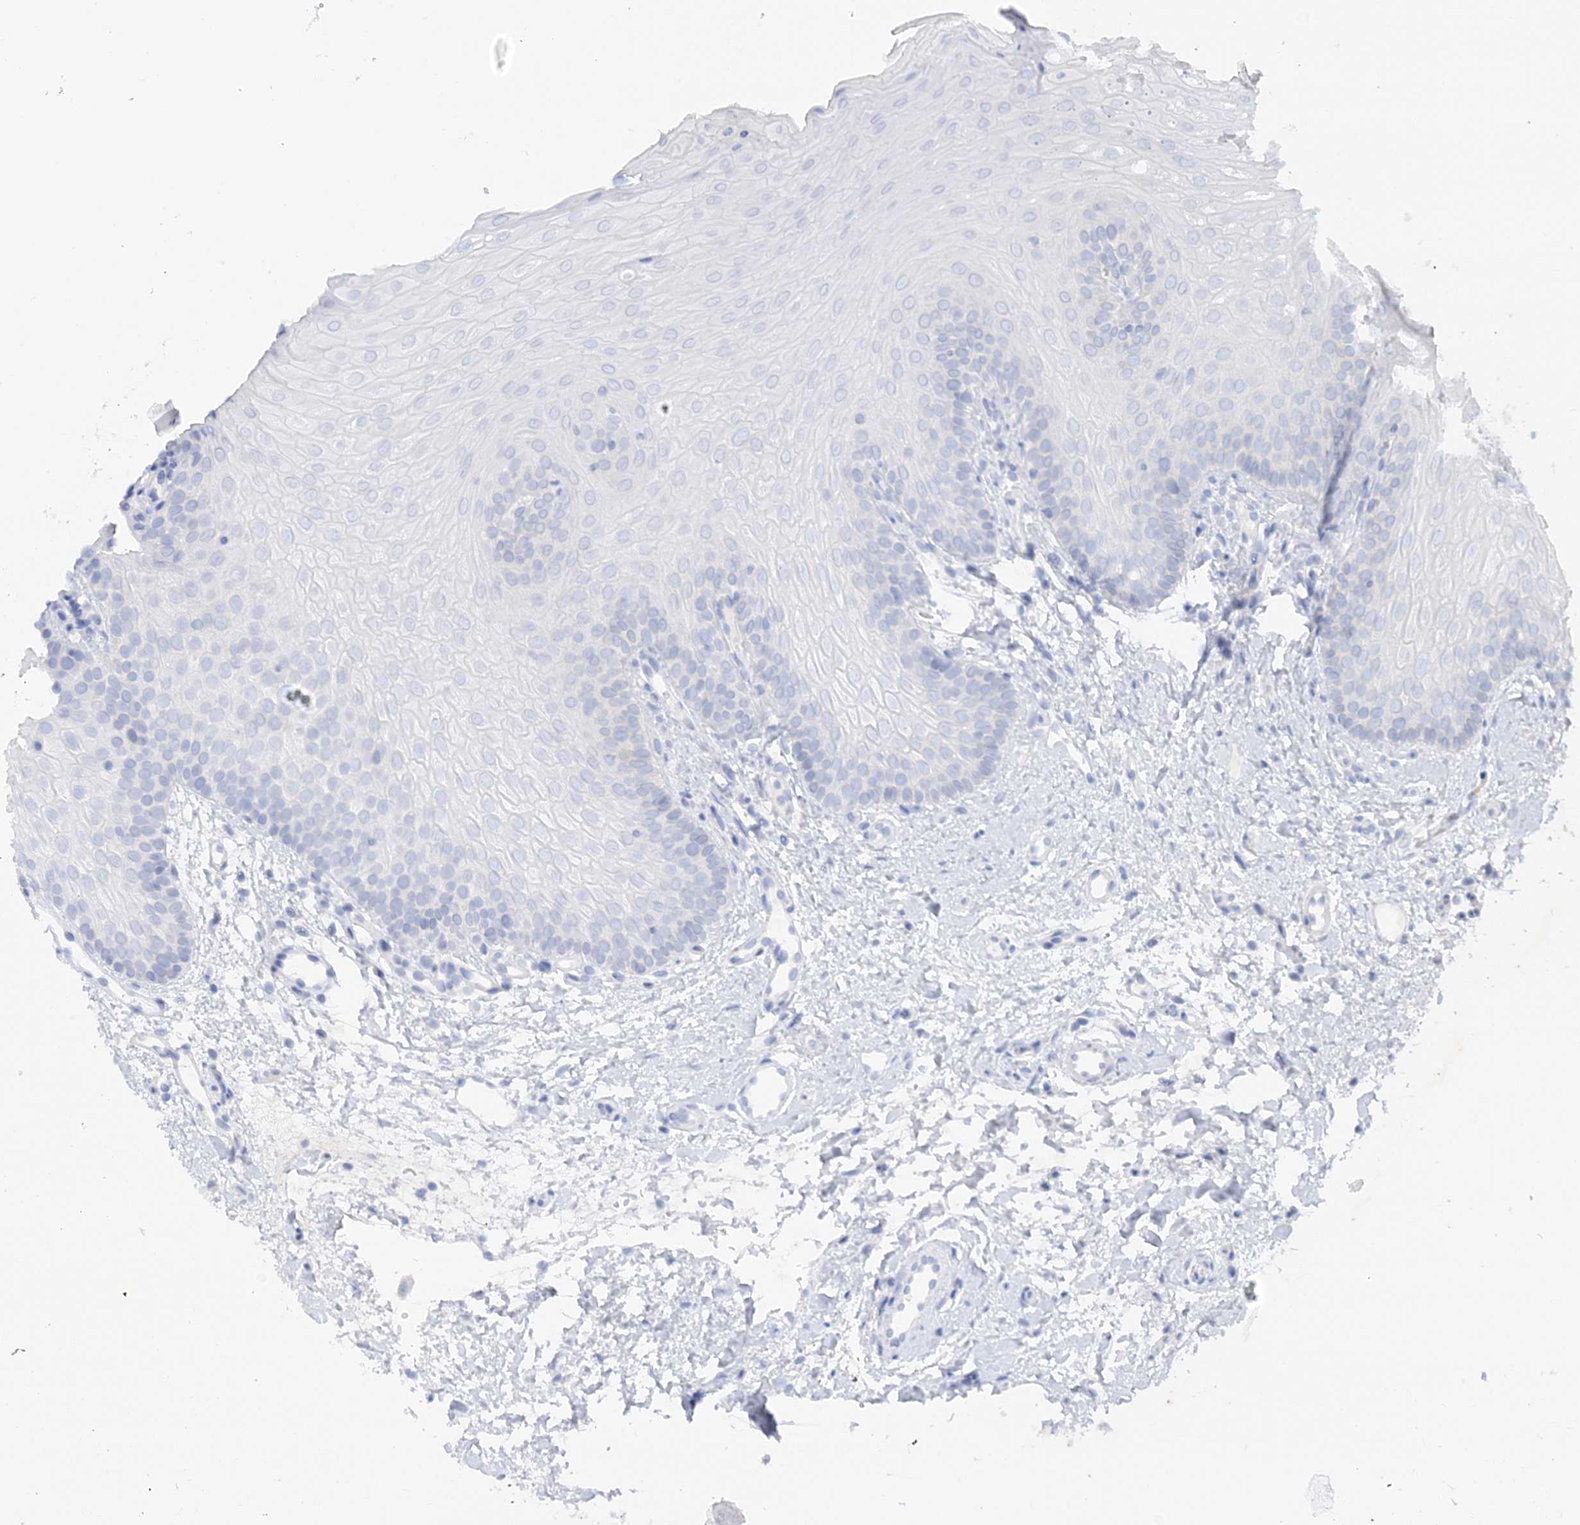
{"staining": {"intensity": "negative", "quantity": "none", "location": "none"}, "tissue": "oral mucosa", "cell_type": "Squamous epithelial cells", "image_type": "normal", "snomed": [{"axis": "morphology", "description": "Normal tissue, NOS"}, {"axis": "topography", "description": "Oral tissue"}], "caption": "Unremarkable oral mucosa was stained to show a protein in brown. There is no significant staining in squamous epithelial cells. (Brightfield microscopy of DAB IHC at high magnification).", "gene": "ENSG00000288637", "patient": {"sex": "female", "age": 68}}